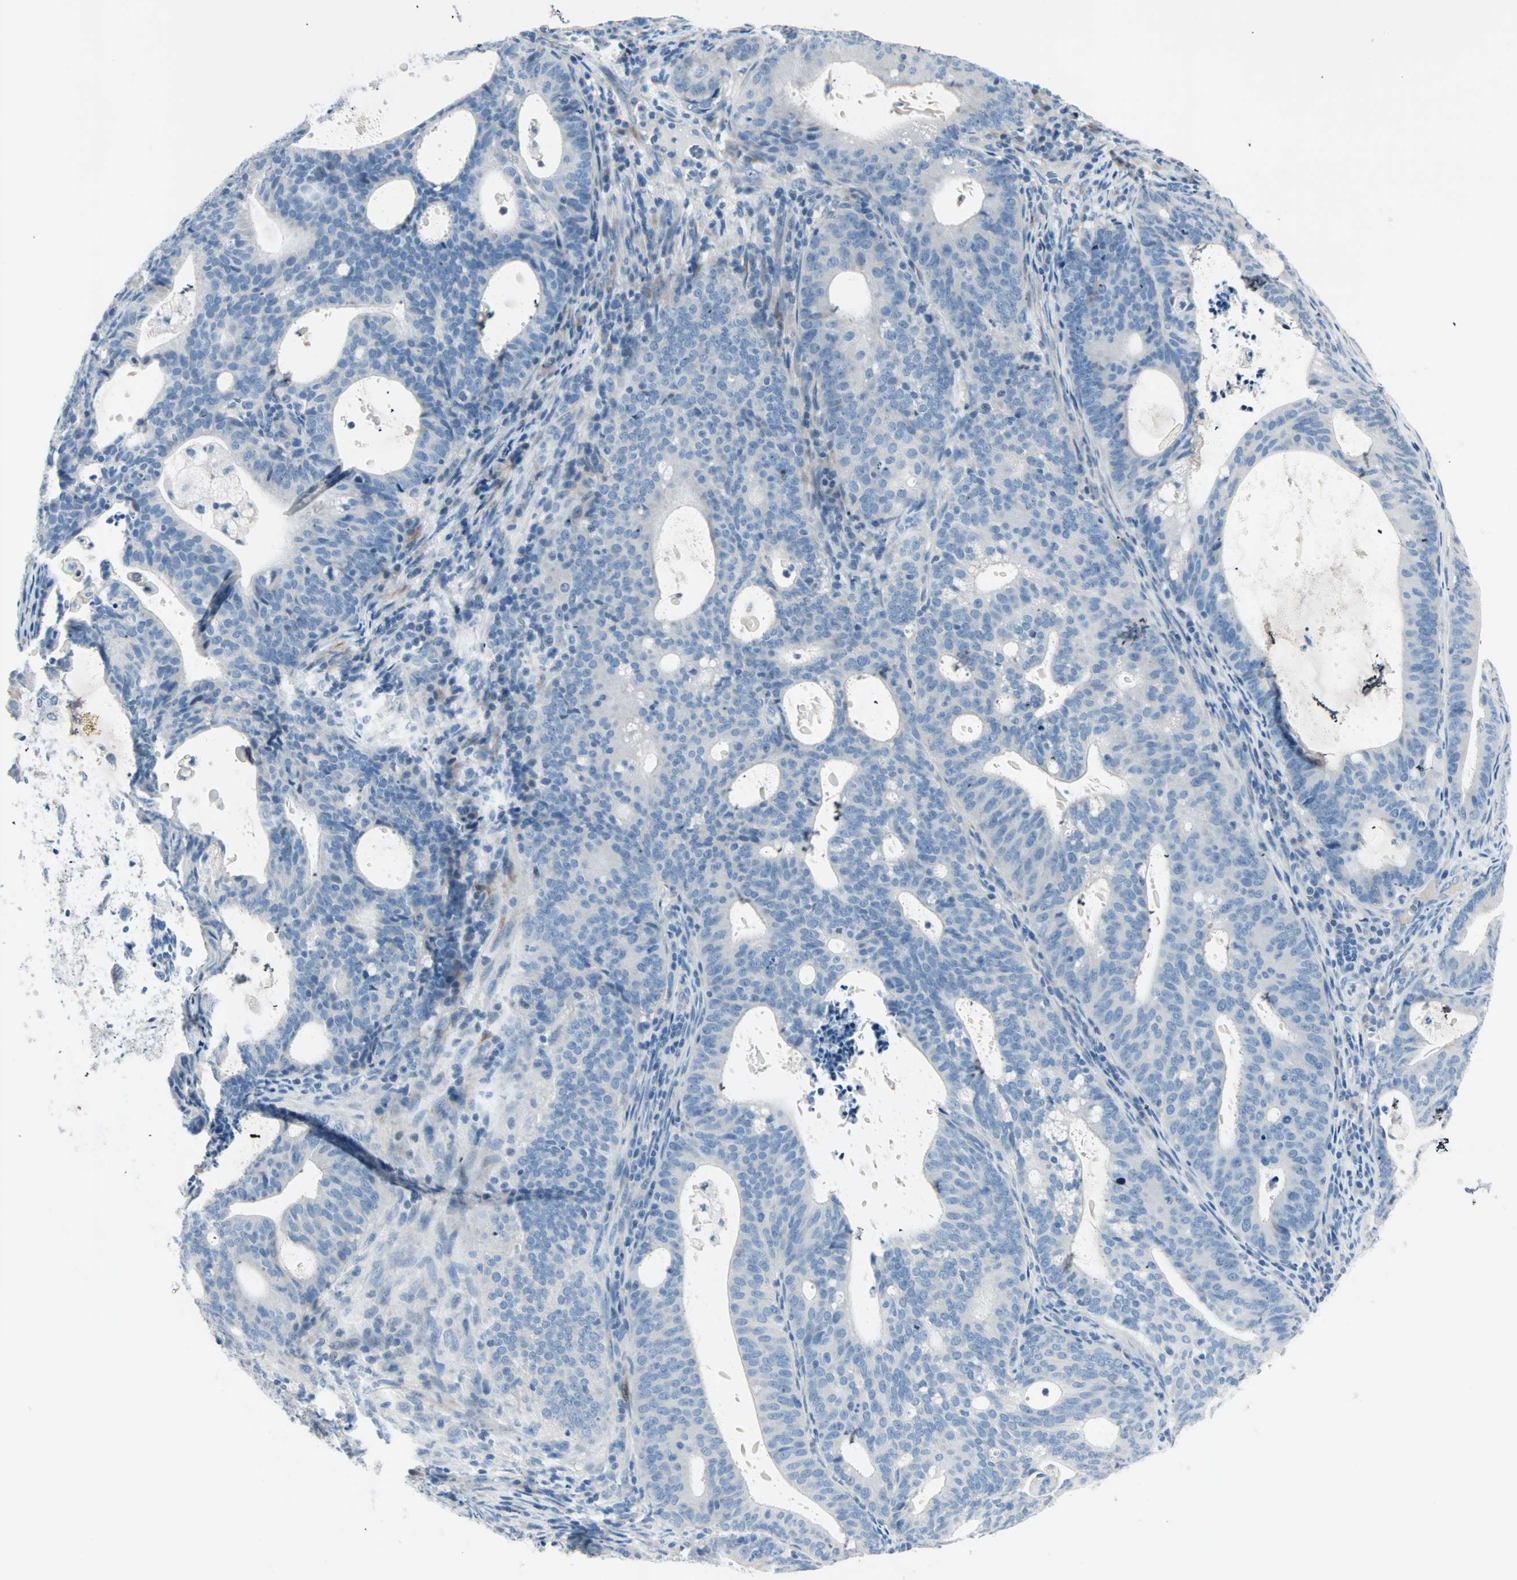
{"staining": {"intensity": "negative", "quantity": "none", "location": "none"}, "tissue": "endometrial cancer", "cell_type": "Tumor cells", "image_type": "cancer", "snomed": [{"axis": "morphology", "description": "Adenocarcinoma, NOS"}, {"axis": "topography", "description": "Uterus"}], "caption": "An immunohistochemistry histopathology image of endometrial cancer is shown. There is no staining in tumor cells of endometrial cancer.", "gene": "NEFH", "patient": {"sex": "female", "age": 83}}